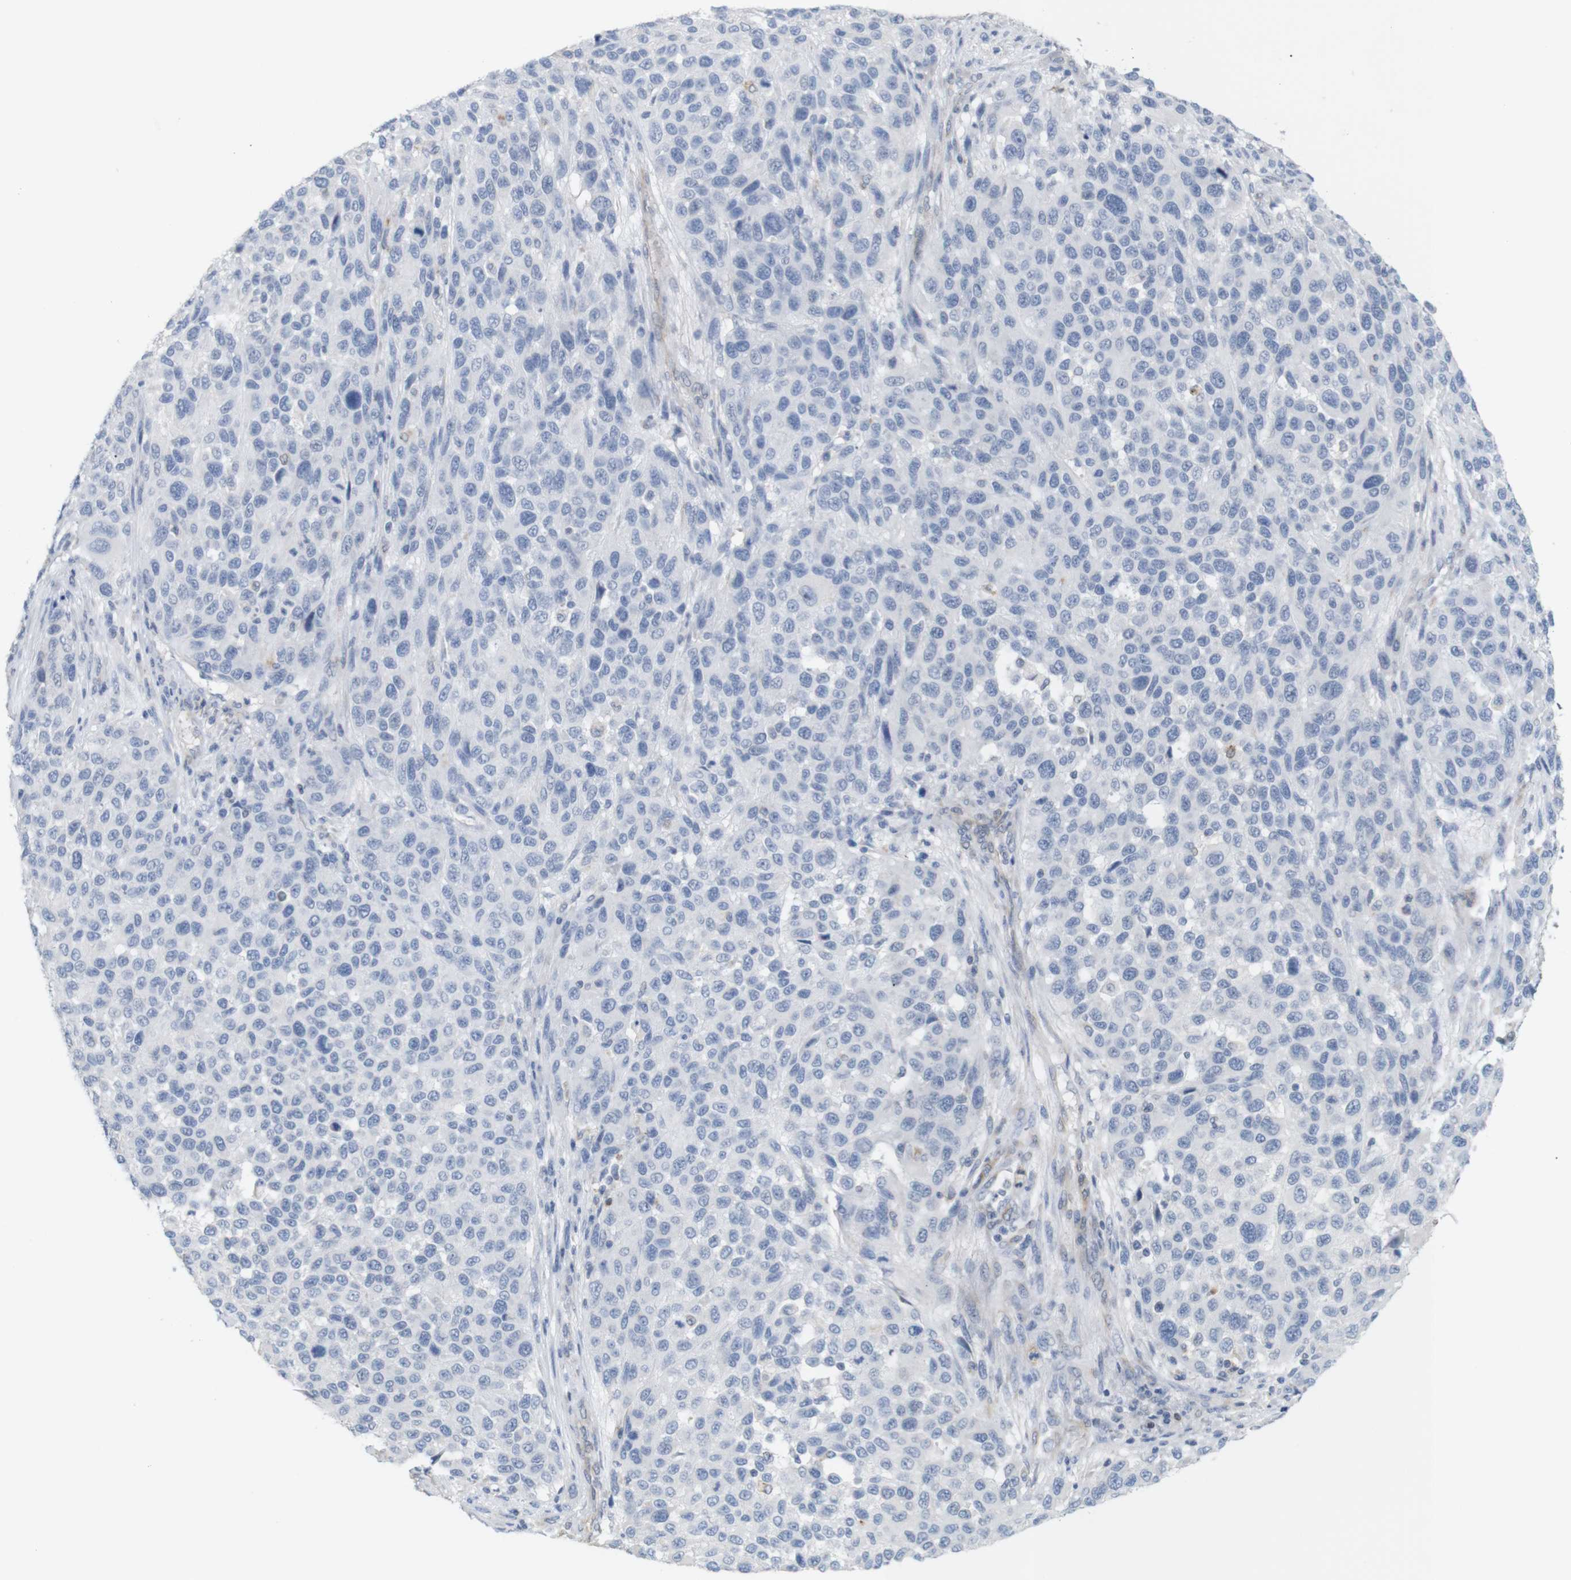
{"staining": {"intensity": "negative", "quantity": "none", "location": "none"}, "tissue": "melanoma", "cell_type": "Tumor cells", "image_type": "cancer", "snomed": [{"axis": "morphology", "description": "Malignant melanoma, Metastatic site"}, {"axis": "topography", "description": "Lymph node"}], "caption": "Immunohistochemistry (IHC) of human melanoma reveals no positivity in tumor cells. (DAB (3,3'-diaminobenzidine) IHC with hematoxylin counter stain).", "gene": "ITPR1", "patient": {"sex": "male", "age": 61}}